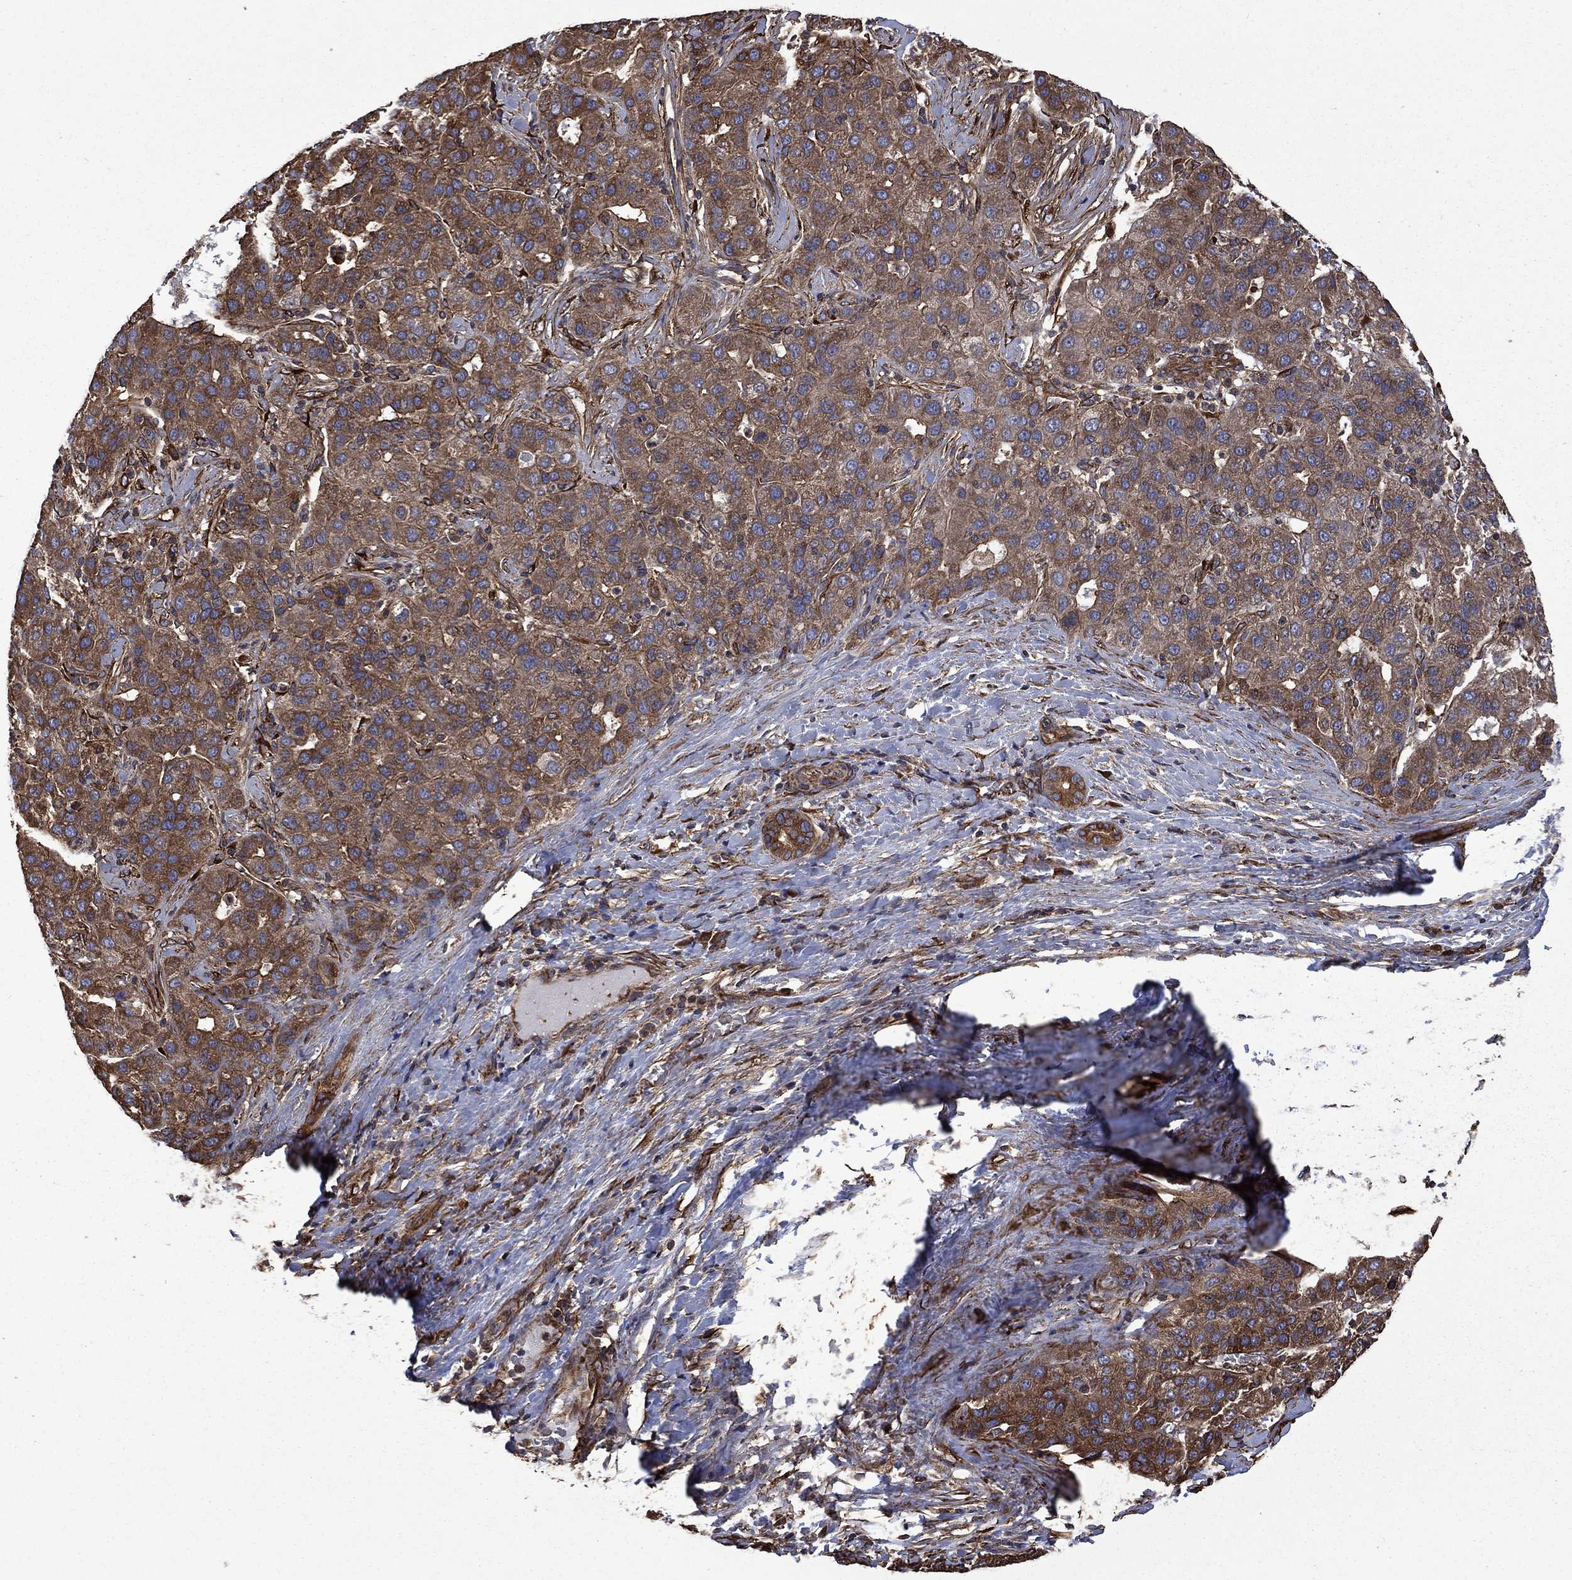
{"staining": {"intensity": "strong", "quantity": ">75%", "location": "cytoplasmic/membranous"}, "tissue": "liver cancer", "cell_type": "Tumor cells", "image_type": "cancer", "snomed": [{"axis": "morphology", "description": "Carcinoma, Hepatocellular, NOS"}, {"axis": "topography", "description": "Liver"}], "caption": "Protein staining reveals strong cytoplasmic/membranous expression in about >75% of tumor cells in liver cancer.", "gene": "CUTC", "patient": {"sex": "male", "age": 65}}